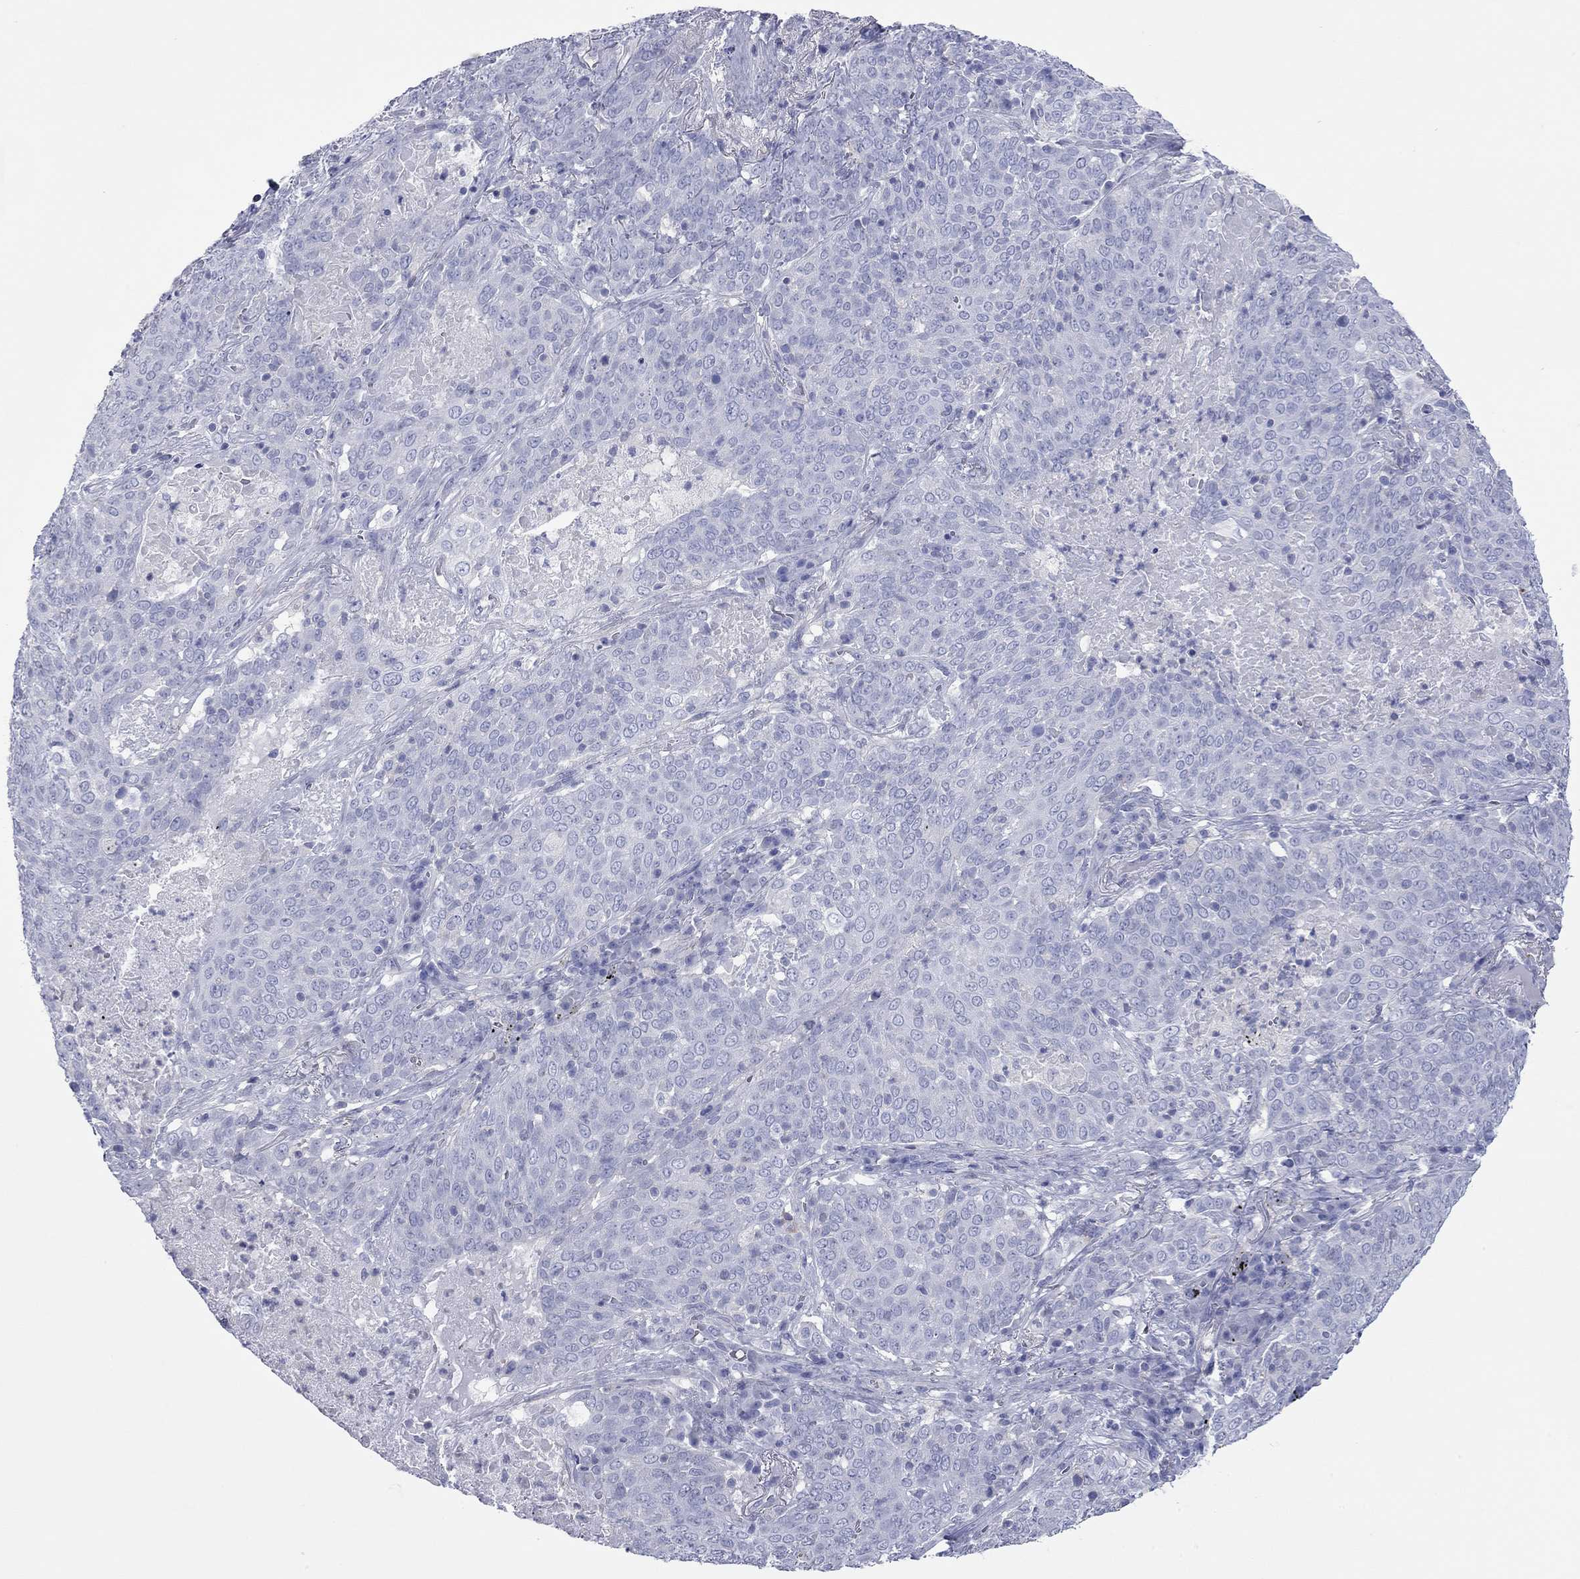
{"staining": {"intensity": "negative", "quantity": "none", "location": "none"}, "tissue": "lung cancer", "cell_type": "Tumor cells", "image_type": "cancer", "snomed": [{"axis": "morphology", "description": "Squamous cell carcinoma, NOS"}, {"axis": "topography", "description": "Lung"}], "caption": "The micrograph shows no significant staining in tumor cells of squamous cell carcinoma (lung).", "gene": "ACTL7B", "patient": {"sex": "male", "age": 82}}